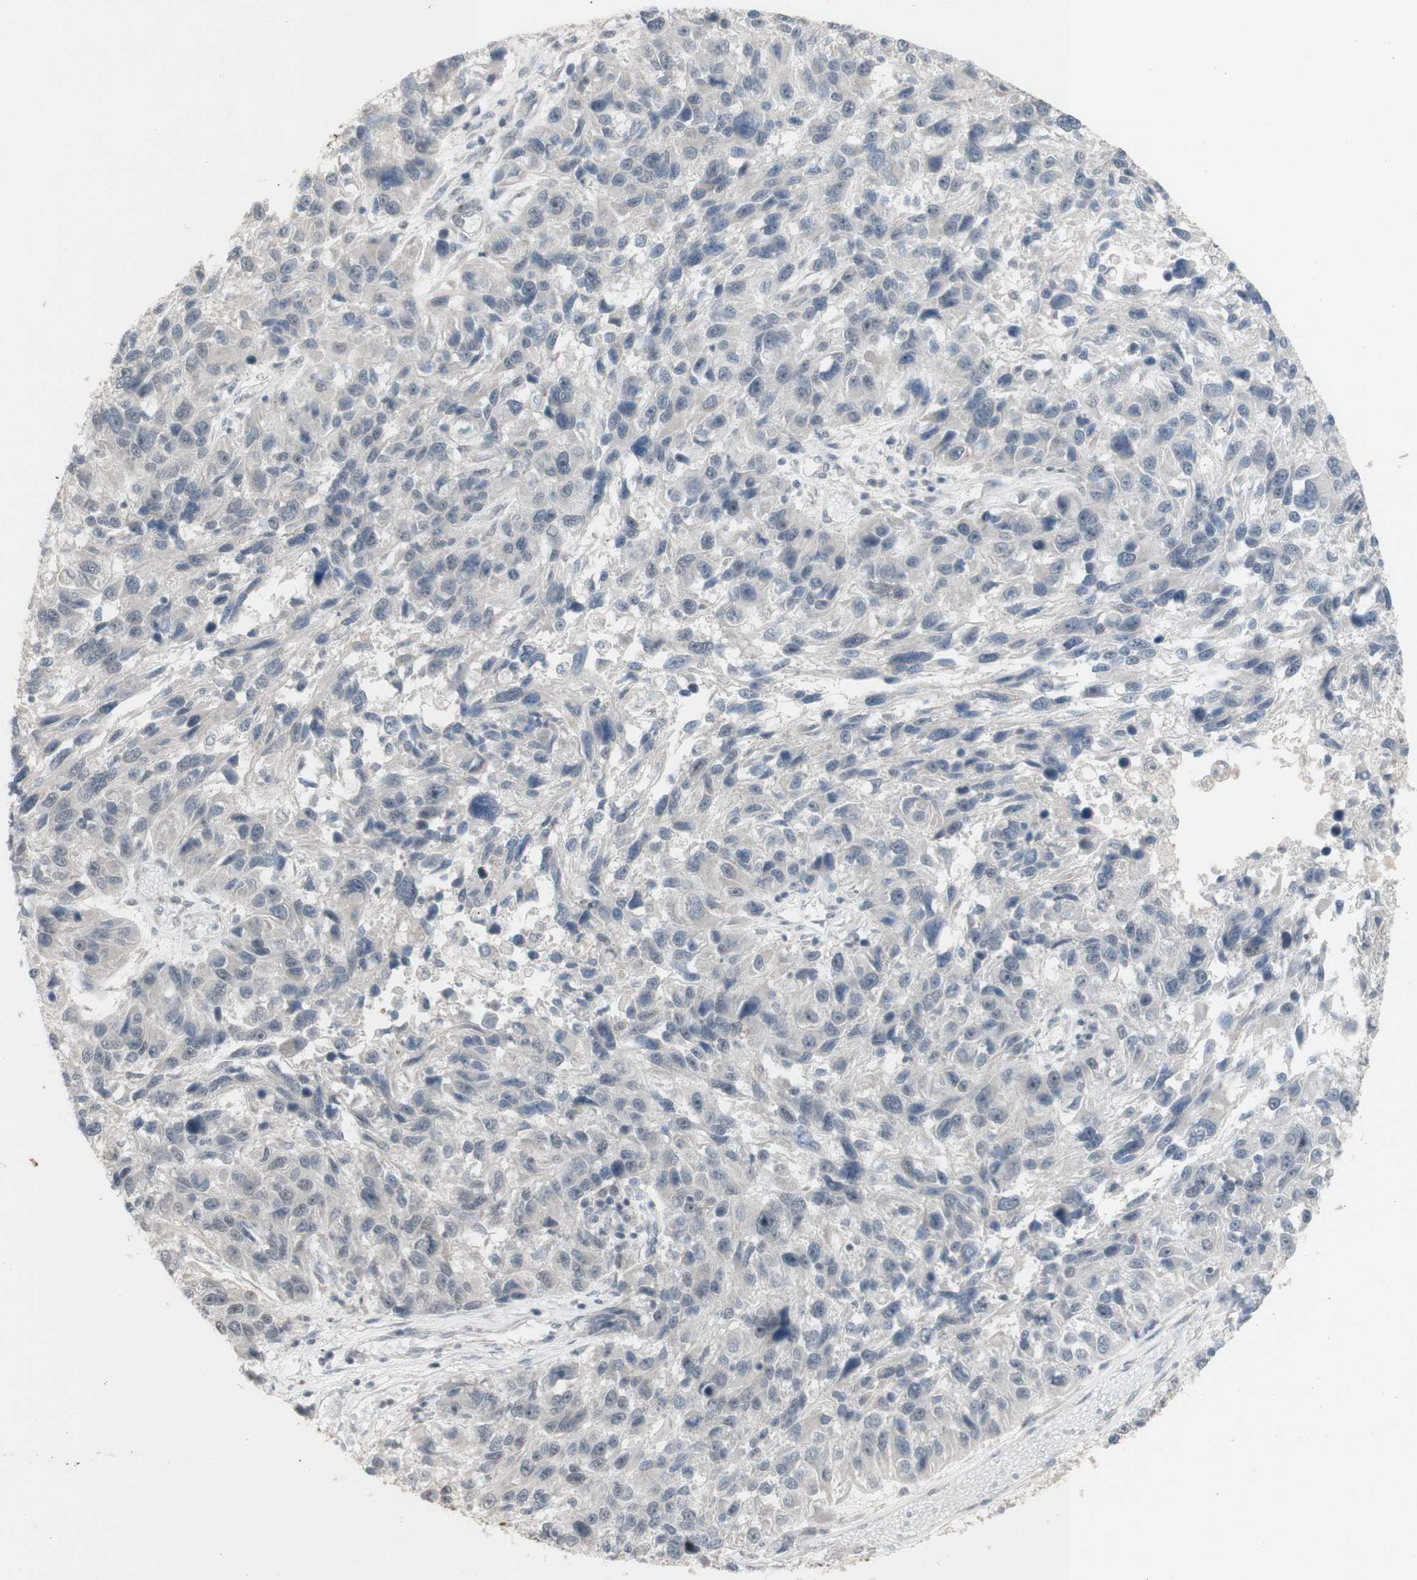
{"staining": {"intensity": "negative", "quantity": "none", "location": "none"}, "tissue": "melanoma", "cell_type": "Tumor cells", "image_type": "cancer", "snomed": [{"axis": "morphology", "description": "Malignant melanoma, NOS"}, {"axis": "topography", "description": "Skin"}], "caption": "Immunohistochemistry micrograph of neoplastic tissue: human malignant melanoma stained with DAB (3,3'-diaminobenzidine) exhibits no significant protein expression in tumor cells. (Stains: DAB immunohistochemistry with hematoxylin counter stain, Microscopy: brightfield microscopy at high magnification).", "gene": "C1orf116", "patient": {"sex": "male", "age": 53}}